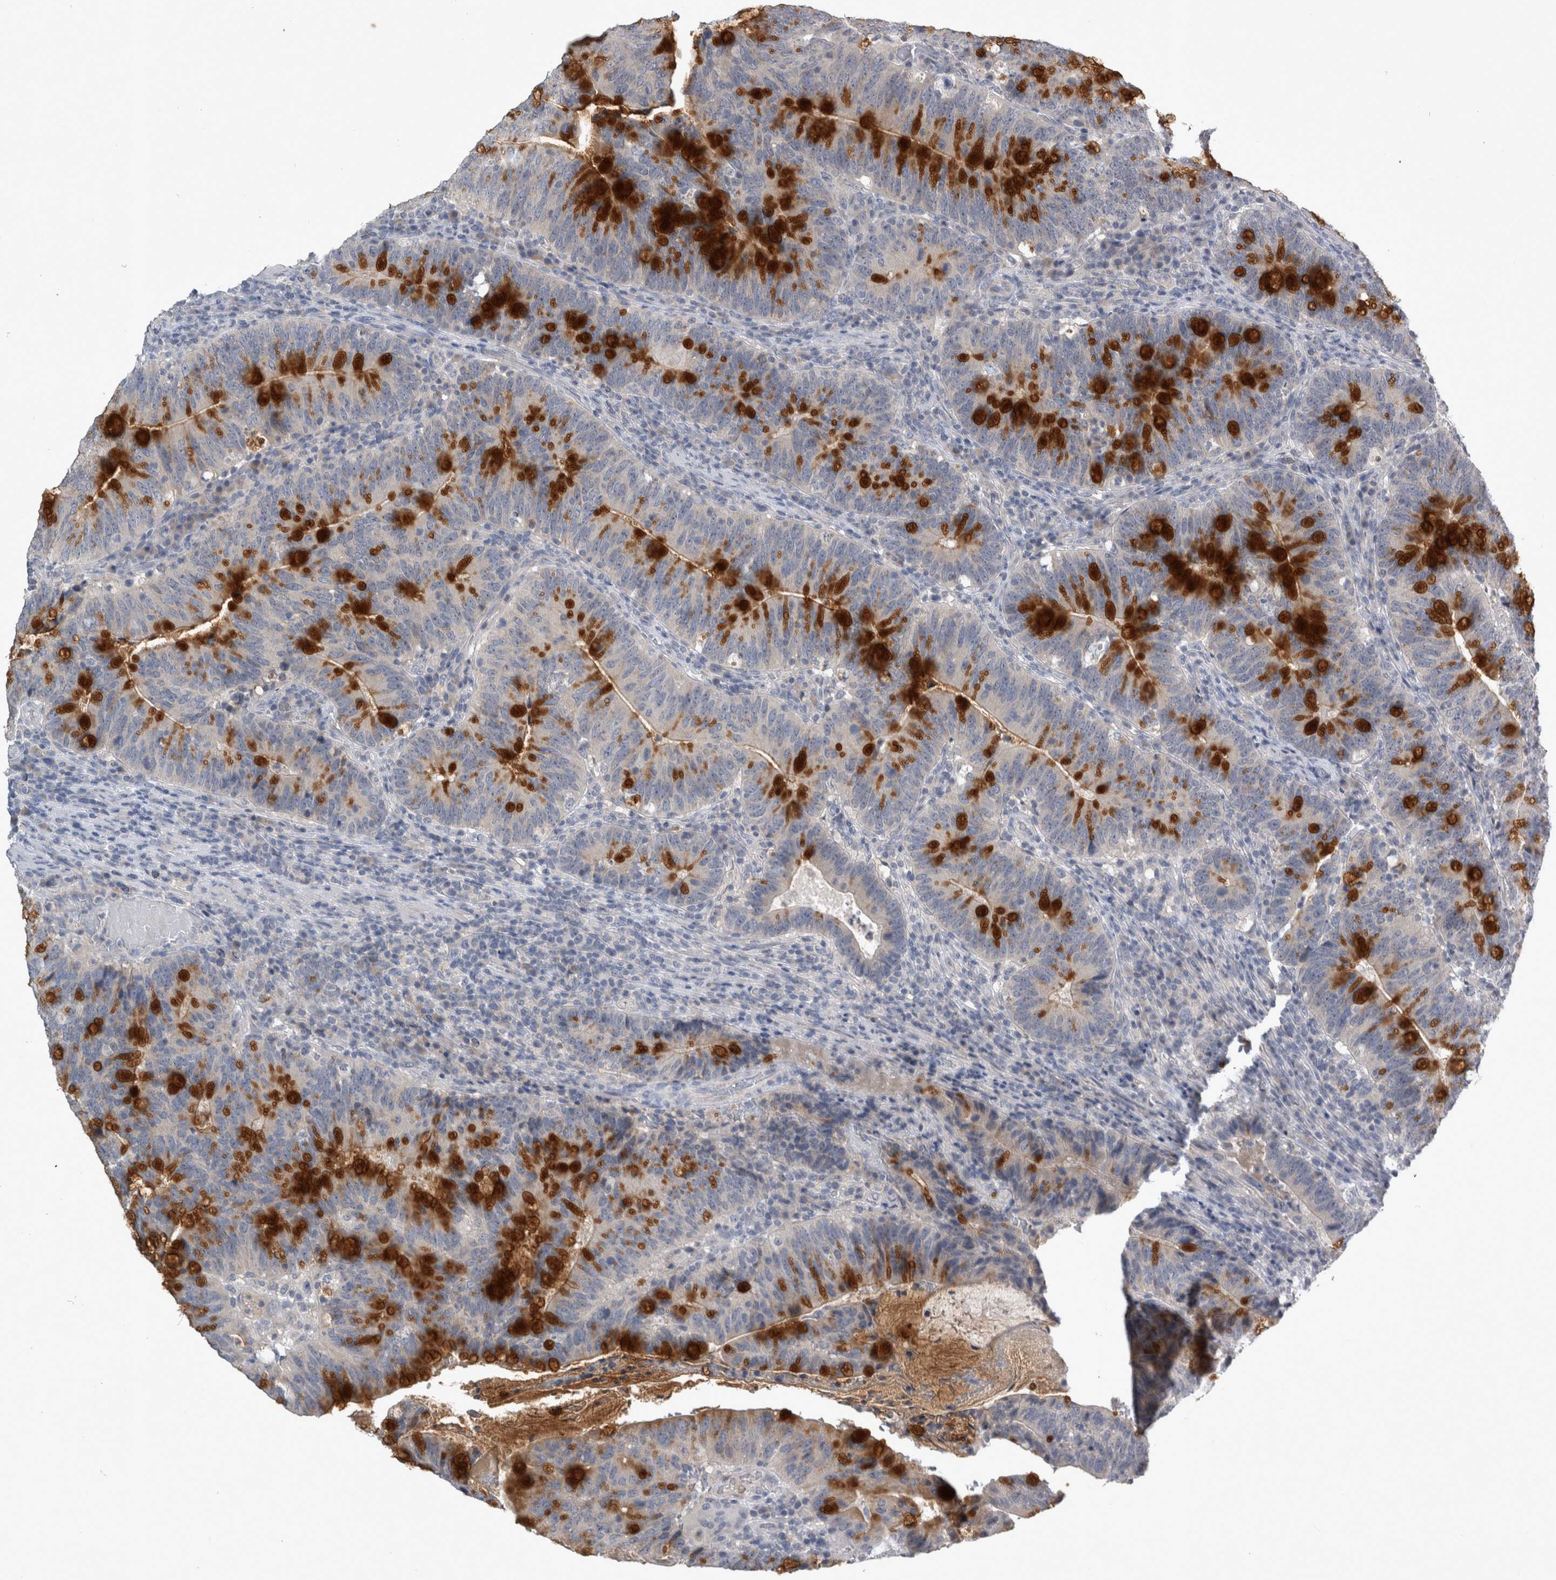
{"staining": {"intensity": "strong", "quantity": "25%-75%", "location": "cytoplasmic/membranous"}, "tissue": "colorectal cancer", "cell_type": "Tumor cells", "image_type": "cancer", "snomed": [{"axis": "morphology", "description": "Adenocarcinoma, NOS"}, {"axis": "topography", "description": "Colon"}], "caption": "Immunohistochemical staining of human colorectal cancer exhibits high levels of strong cytoplasmic/membranous protein expression in approximately 25%-75% of tumor cells.", "gene": "SLC22A11", "patient": {"sex": "female", "age": 66}}